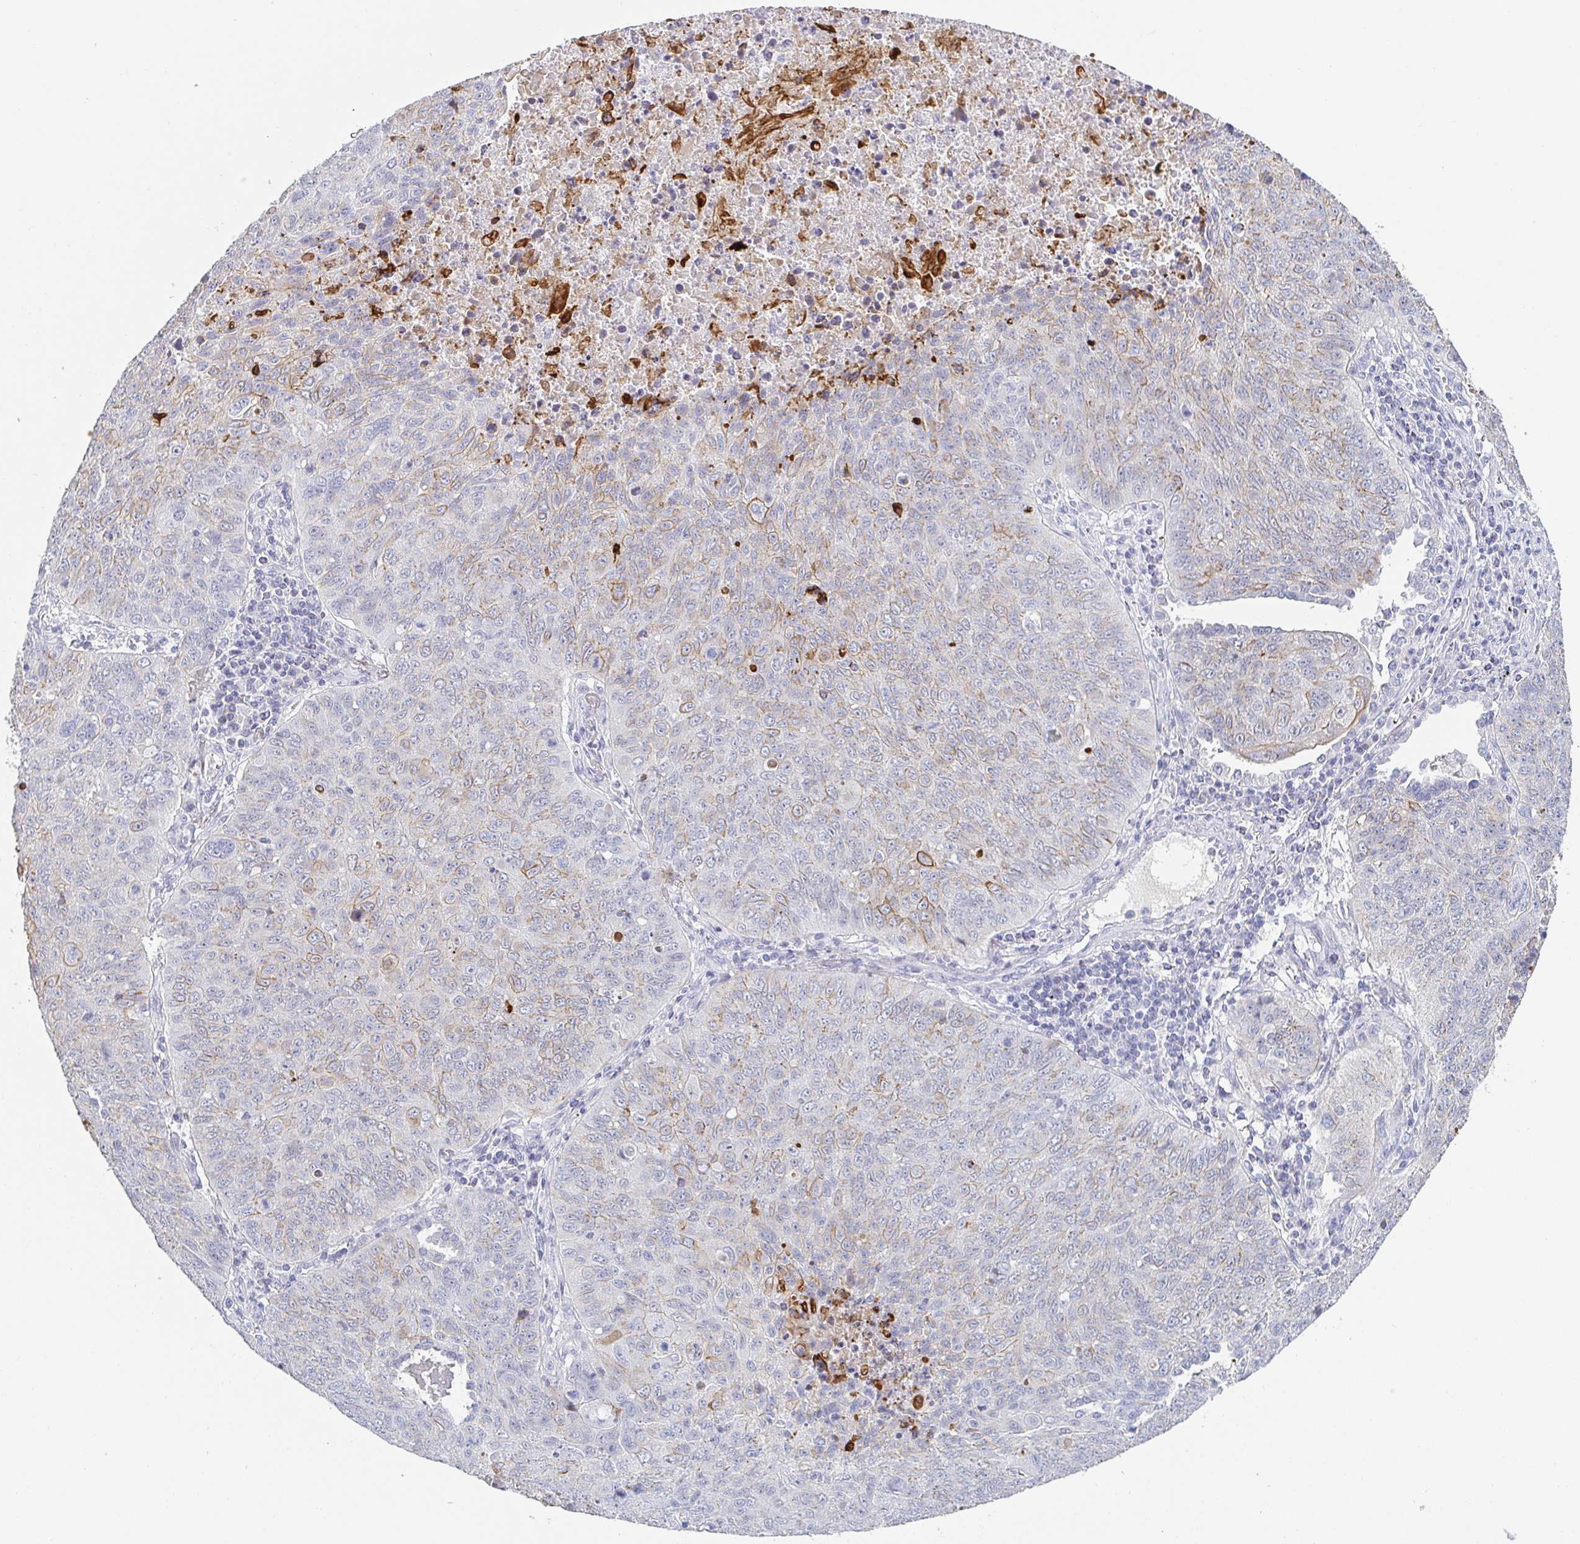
{"staining": {"intensity": "moderate", "quantity": "<25%", "location": "cytoplasmic/membranous"}, "tissue": "lung cancer", "cell_type": "Tumor cells", "image_type": "cancer", "snomed": [{"axis": "morphology", "description": "Normal morphology"}, {"axis": "morphology", "description": "Aneuploidy"}, {"axis": "morphology", "description": "Squamous cell carcinoma, NOS"}, {"axis": "topography", "description": "Lymph node"}, {"axis": "topography", "description": "Lung"}], "caption": "Lung cancer was stained to show a protein in brown. There is low levels of moderate cytoplasmic/membranous expression in approximately <25% of tumor cells.", "gene": "RHOV", "patient": {"sex": "female", "age": 76}}